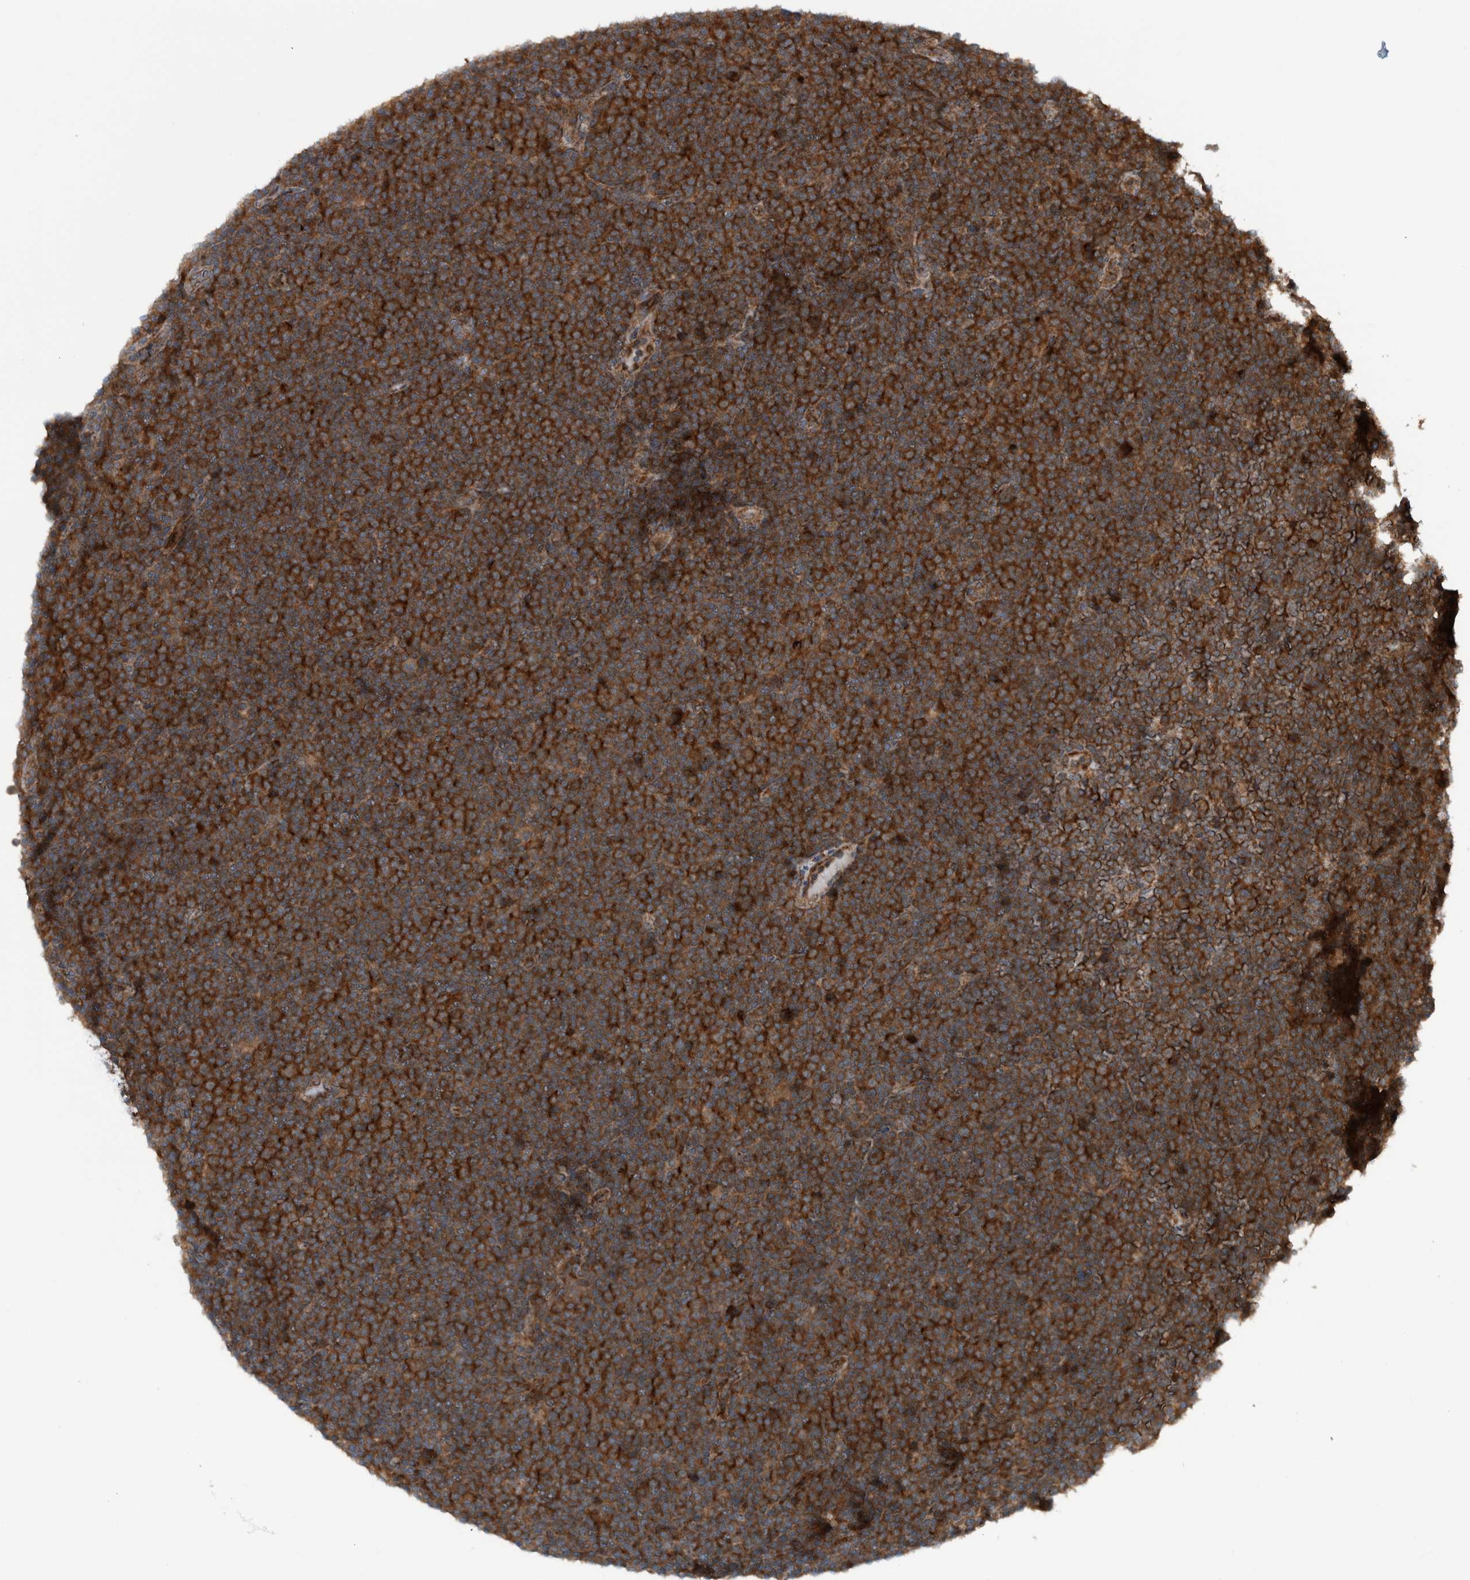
{"staining": {"intensity": "strong", "quantity": ">75%", "location": "cytoplasmic/membranous"}, "tissue": "lymphoma", "cell_type": "Tumor cells", "image_type": "cancer", "snomed": [{"axis": "morphology", "description": "Malignant lymphoma, non-Hodgkin's type, Low grade"}, {"axis": "topography", "description": "Lymph node"}], "caption": "A micrograph of human lymphoma stained for a protein reveals strong cytoplasmic/membranous brown staining in tumor cells. The protein is shown in brown color, while the nuclei are stained blue.", "gene": "CUEDC1", "patient": {"sex": "female", "age": 67}}